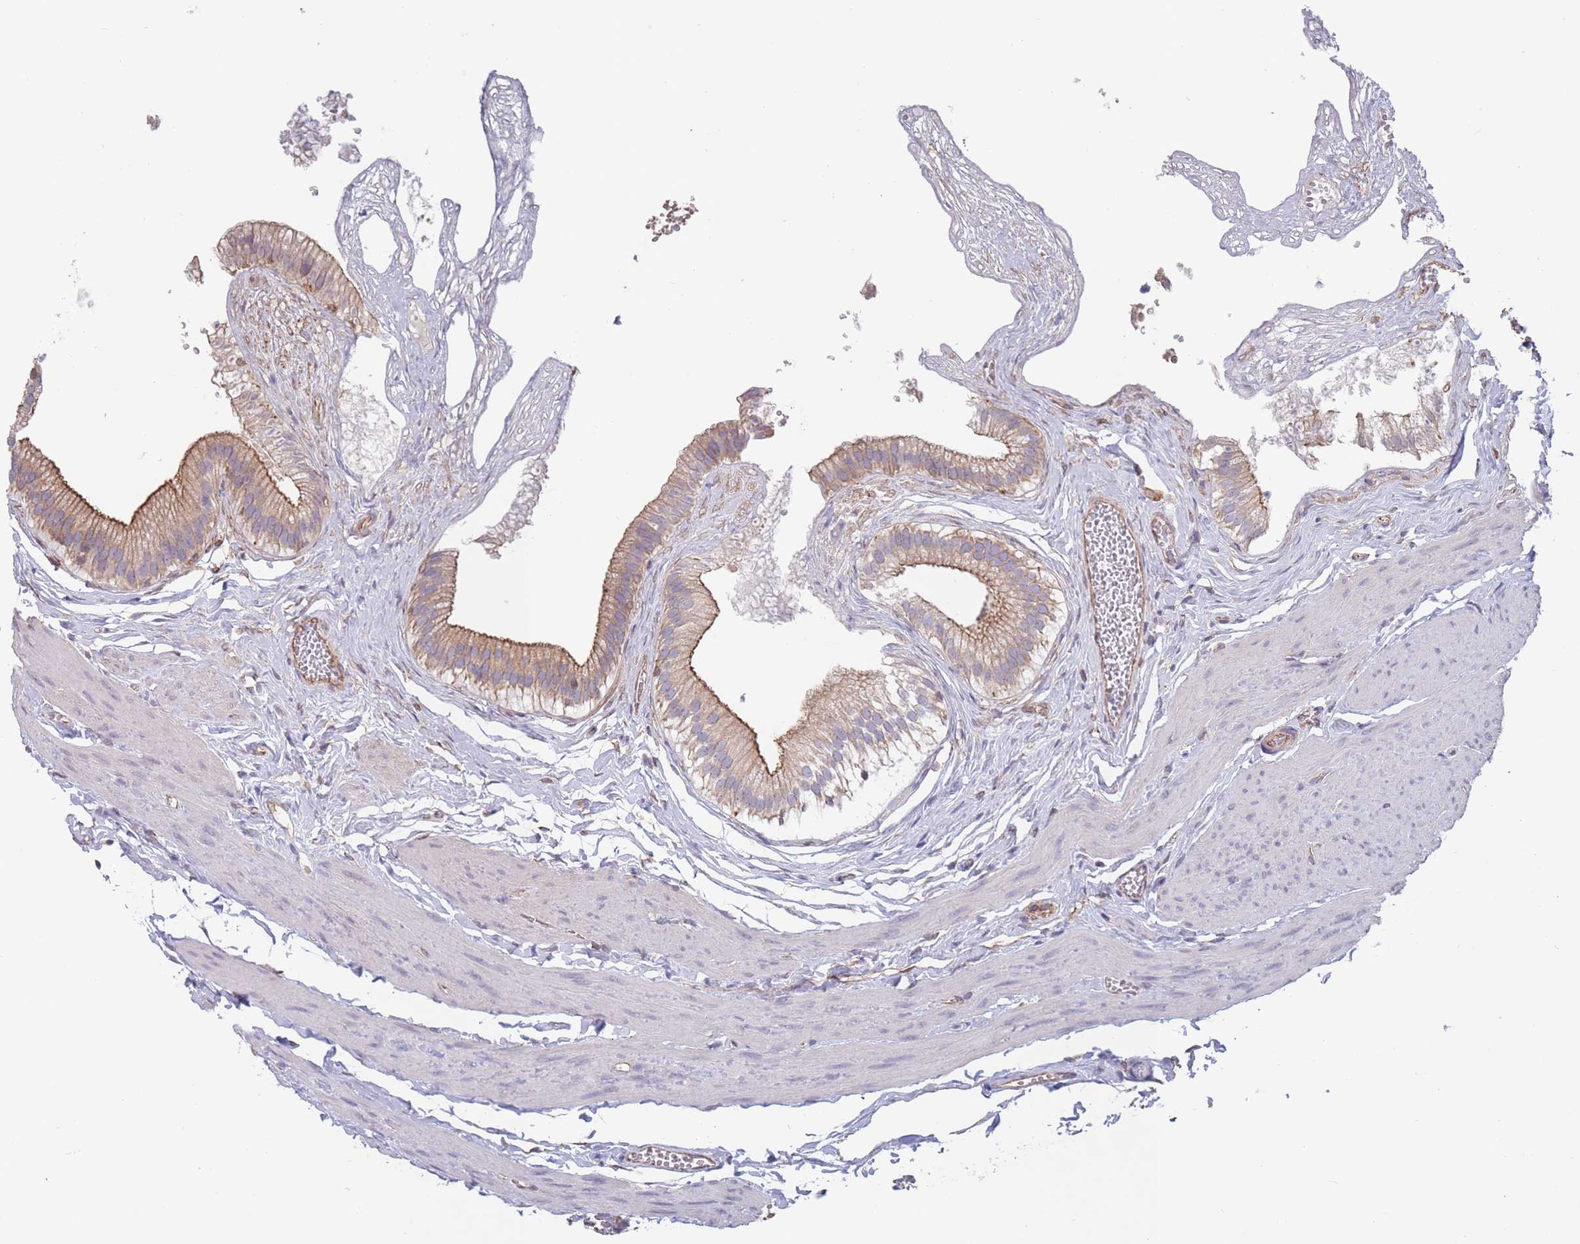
{"staining": {"intensity": "moderate", "quantity": "25%-75%", "location": "cytoplasmic/membranous"}, "tissue": "gallbladder", "cell_type": "Glandular cells", "image_type": "normal", "snomed": [{"axis": "morphology", "description": "Normal tissue, NOS"}, {"axis": "topography", "description": "Gallbladder"}], "caption": "Brown immunohistochemical staining in unremarkable human gallbladder exhibits moderate cytoplasmic/membranous staining in about 25%-75% of glandular cells. (brown staining indicates protein expression, while blue staining denotes nuclei).", "gene": "SLC1A6", "patient": {"sex": "female", "age": 54}}